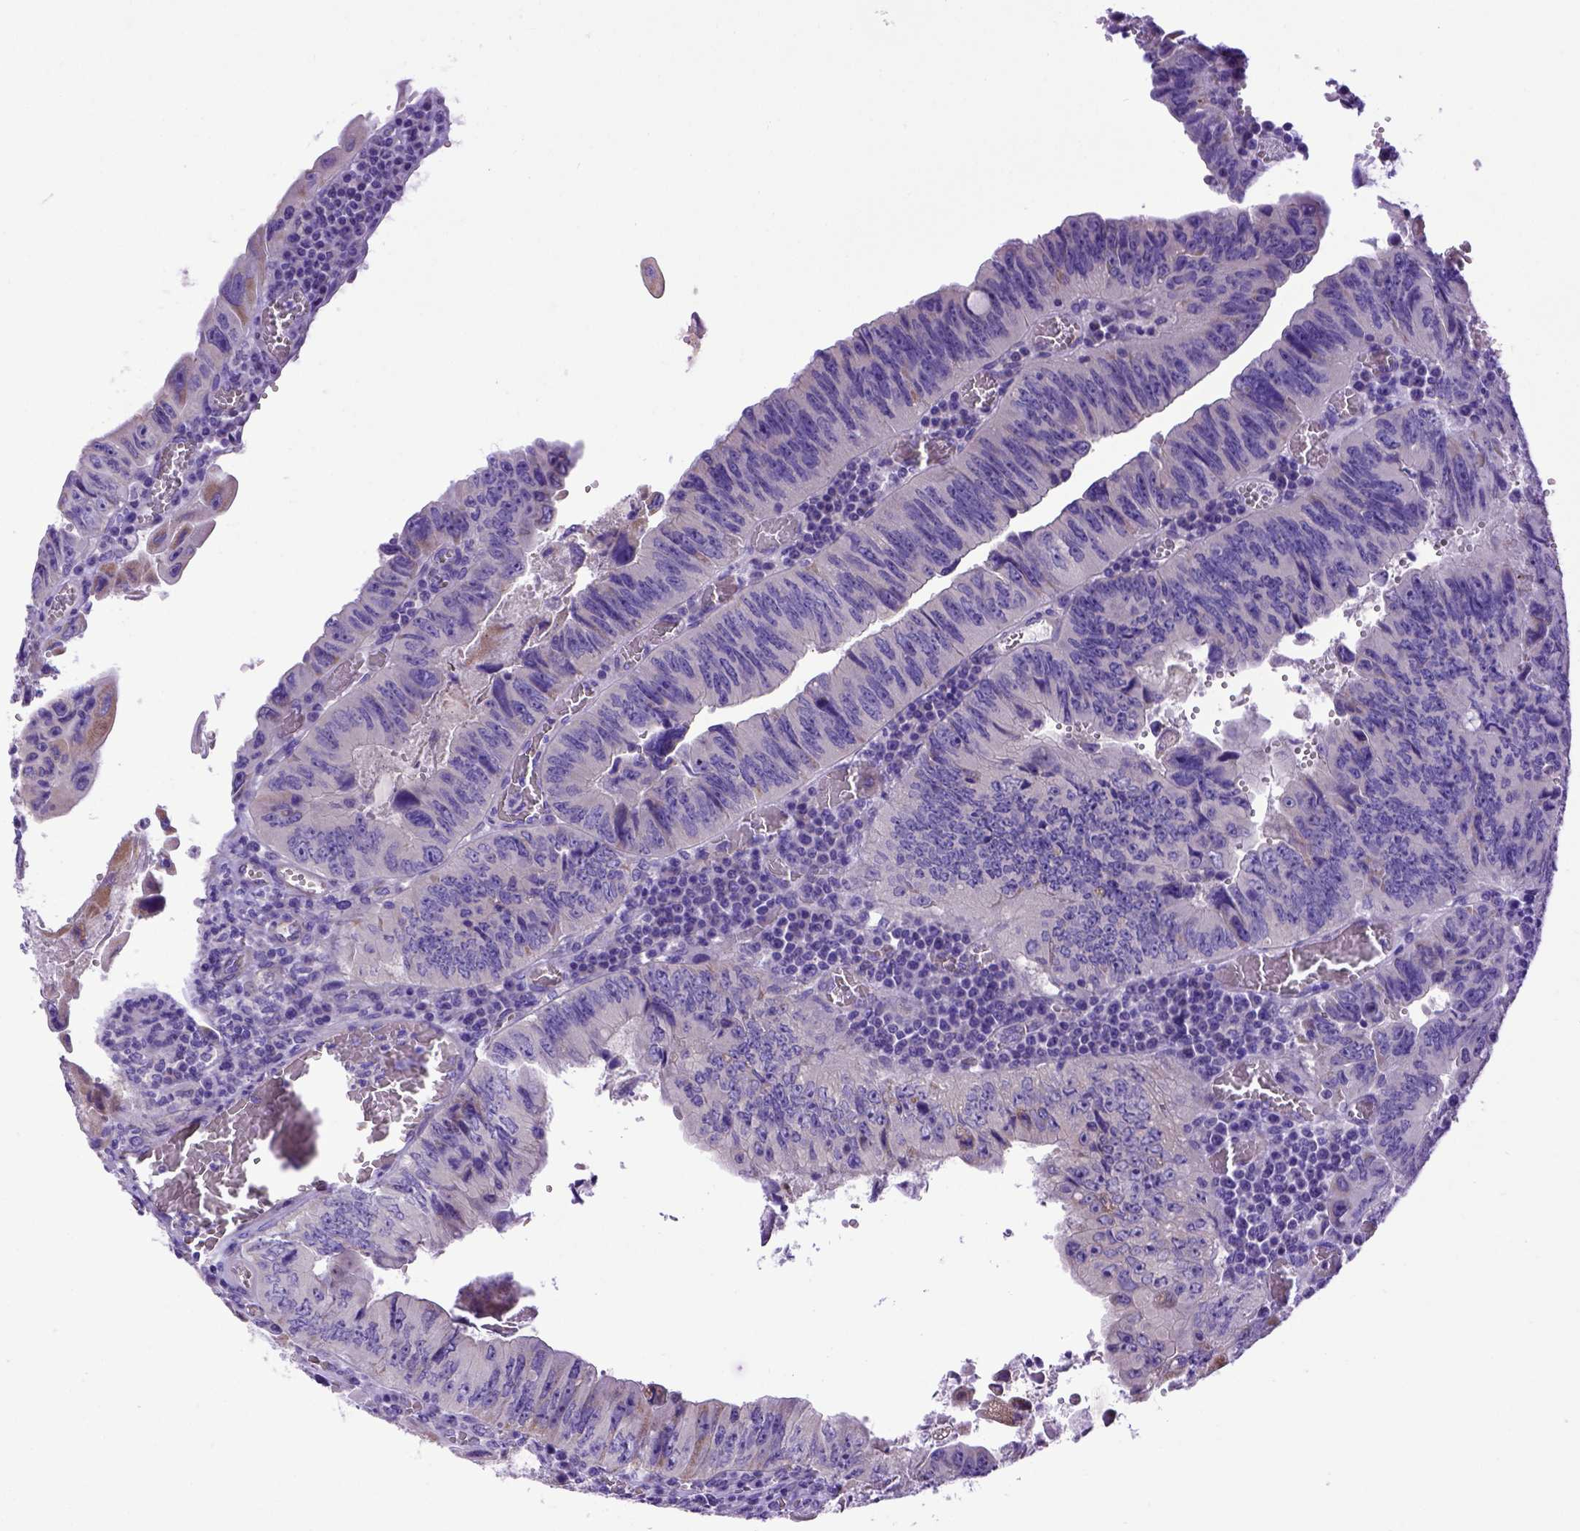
{"staining": {"intensity": "negative", "quantity": "none", "location": "none"}, "tissue": "colorectal cancer", "cell_type": "Tumor cells", "image_type": "cancer", "snomed": [{"axis": "morphology", "description": "Adenocarcinoma, NOS"}, {"axis": "topography", "description": "Colon"}], "caption": "Human colorectal cancer stained for a protein using immunohistochemistry (IHC) shows no positivity in tumor cells.", "gene": "ADAM12", "patient": {"sex": "female", "age": 84}}